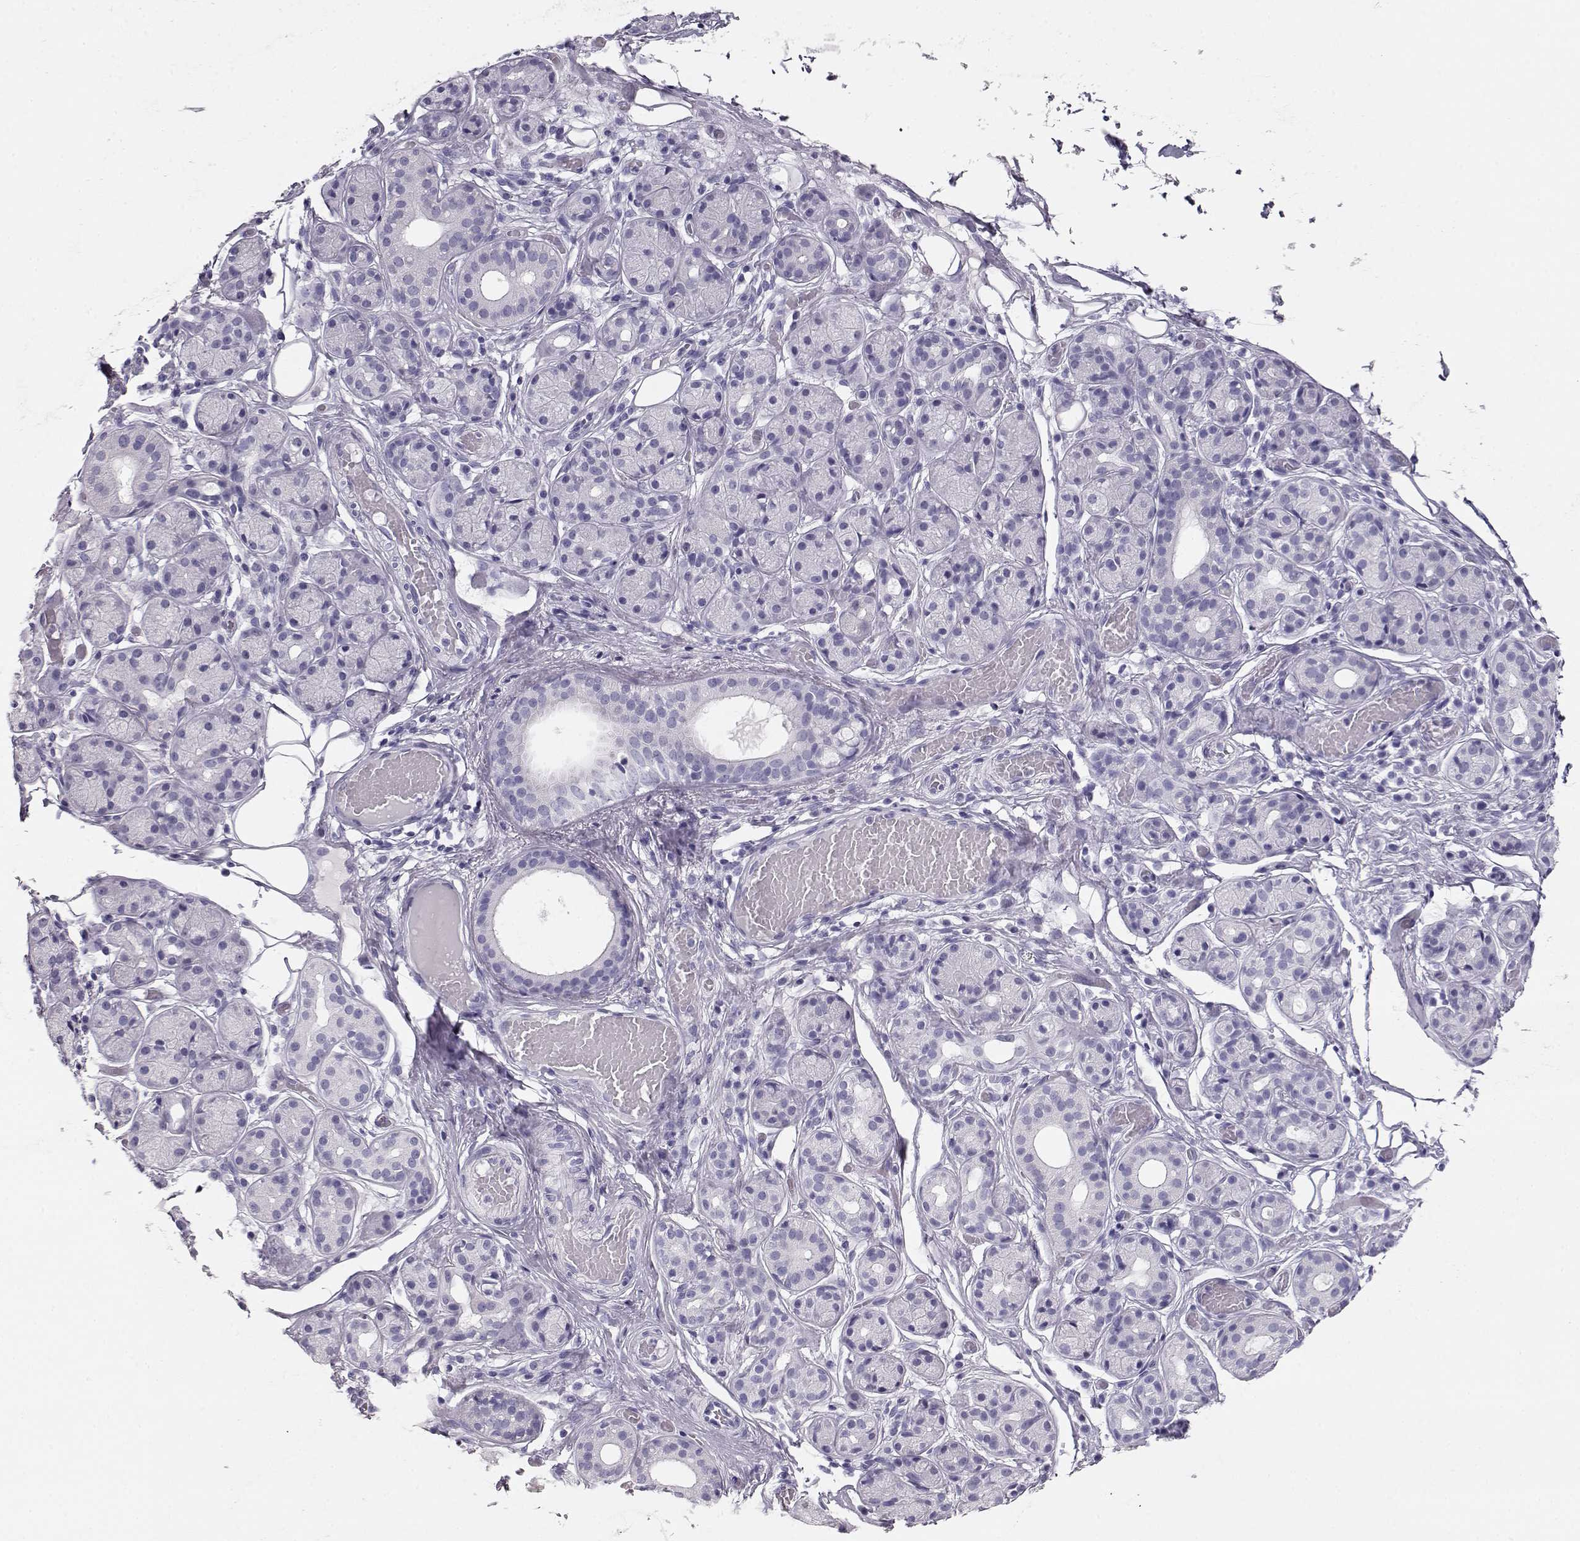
{"staining": {"intensity": "negative", "quantity": "none", "location": "none"}, "tissue": "salivary gland", "cell_type": "Glandular cells", "image_type": "normal", "snomed": [{"axis": "morphology", "description": "Normal tissue, NOS"}, {"axis": "topography", "description": "Salivary gland"}, {"axis": "topography", "description": "Peripheral nerve tissue"}], "caption": "IHC photomicrograph of unremarkable salivary gland stained for a protein (brown), which demonstrates no positivity in glandular cells.", "gene": "MAGEC1", "patient": {"sex": "male", "age": 71}}